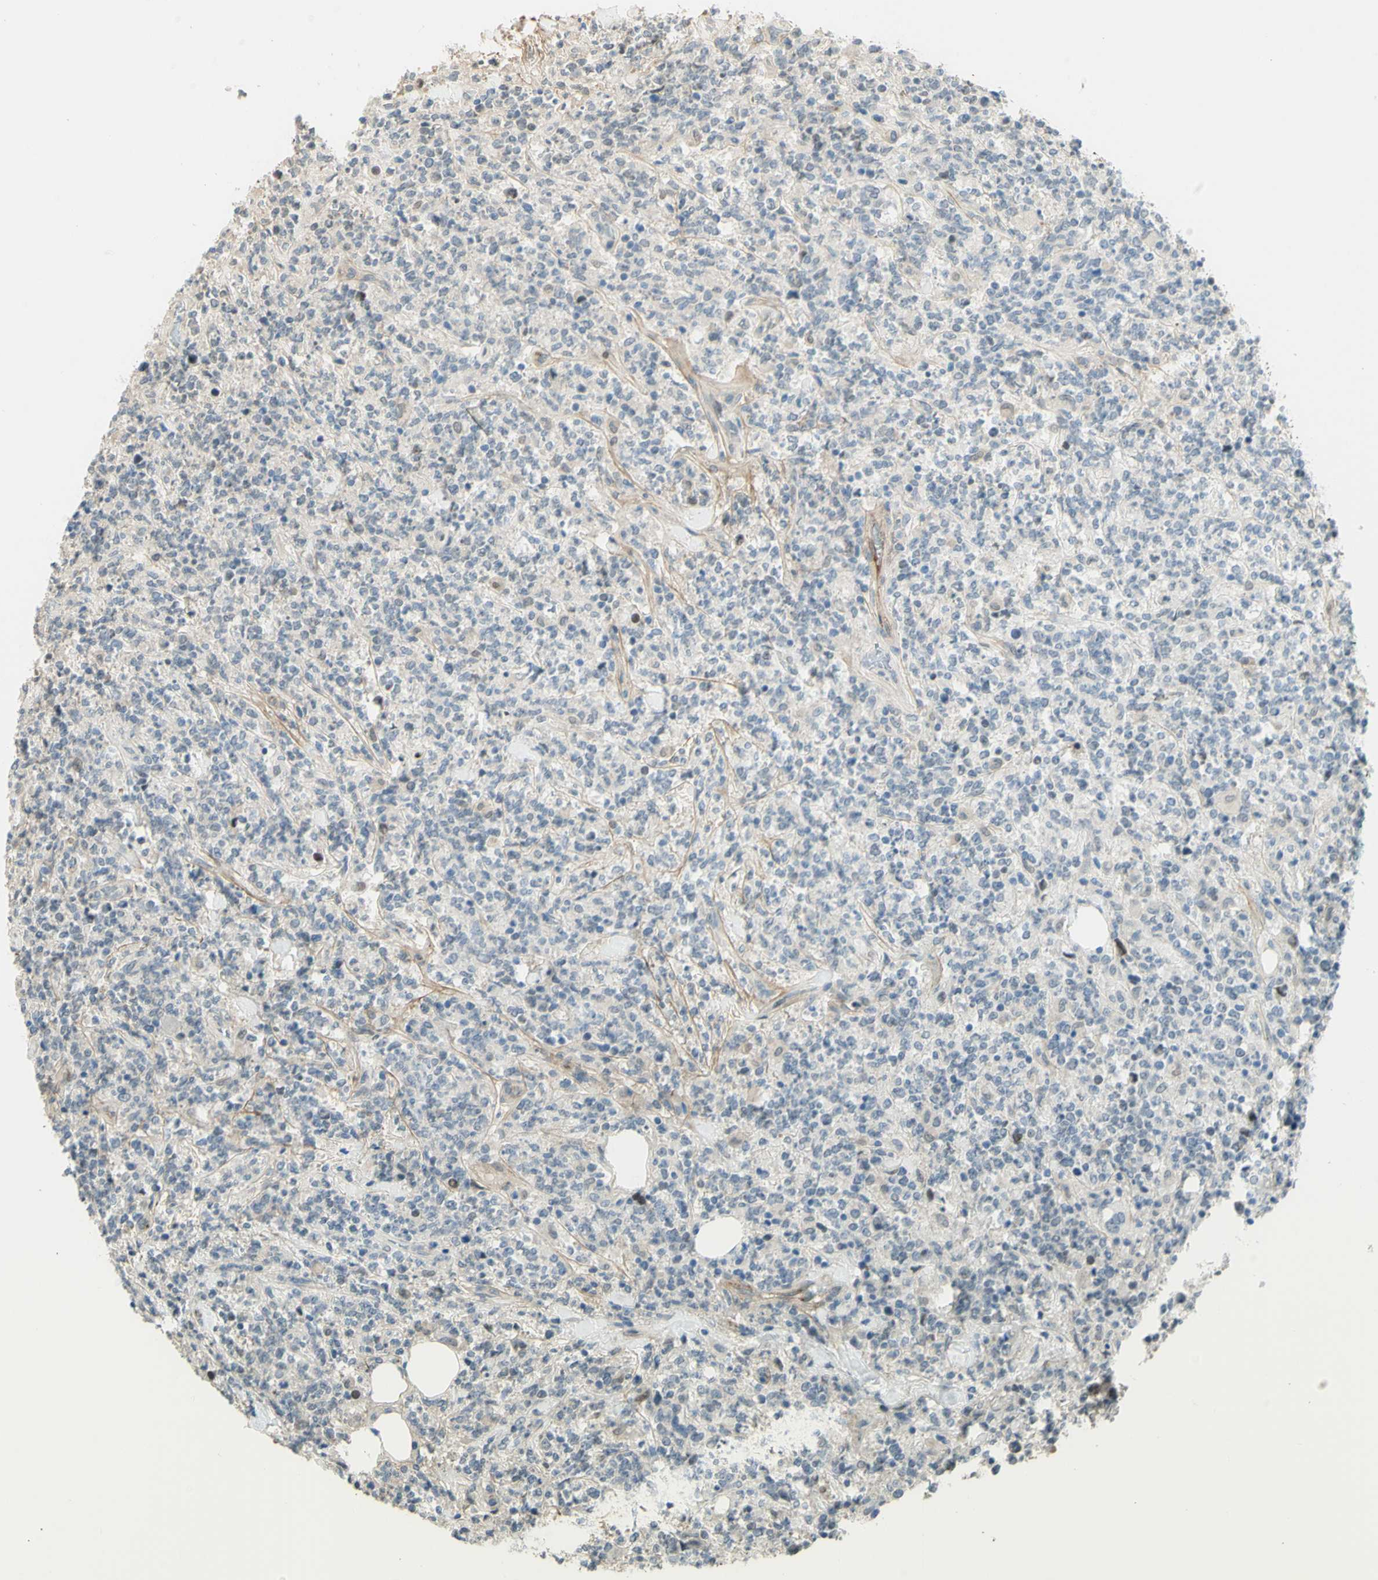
{"staining": {"intensity": "weak", "quantity": "<25%", "location": "nuclear"}, "tissue": "lymphoma", "cell_type": "Tumor cells", "image_type": "cancer", "snomed": [{"axis": "morphology", "description": "Malignant lymphoma, non-Hodgkin's type, High grade"}, {"axis": "topography", "description": "Soft tissue"}], "caption": "Micrograph shows no protein expression in tumor cells of malignant lymphoma, non-Hodgkin's type (high-grade) tissue.", "gene": "ANGPT2", "patient": {"sex": "male", "age": 18}}